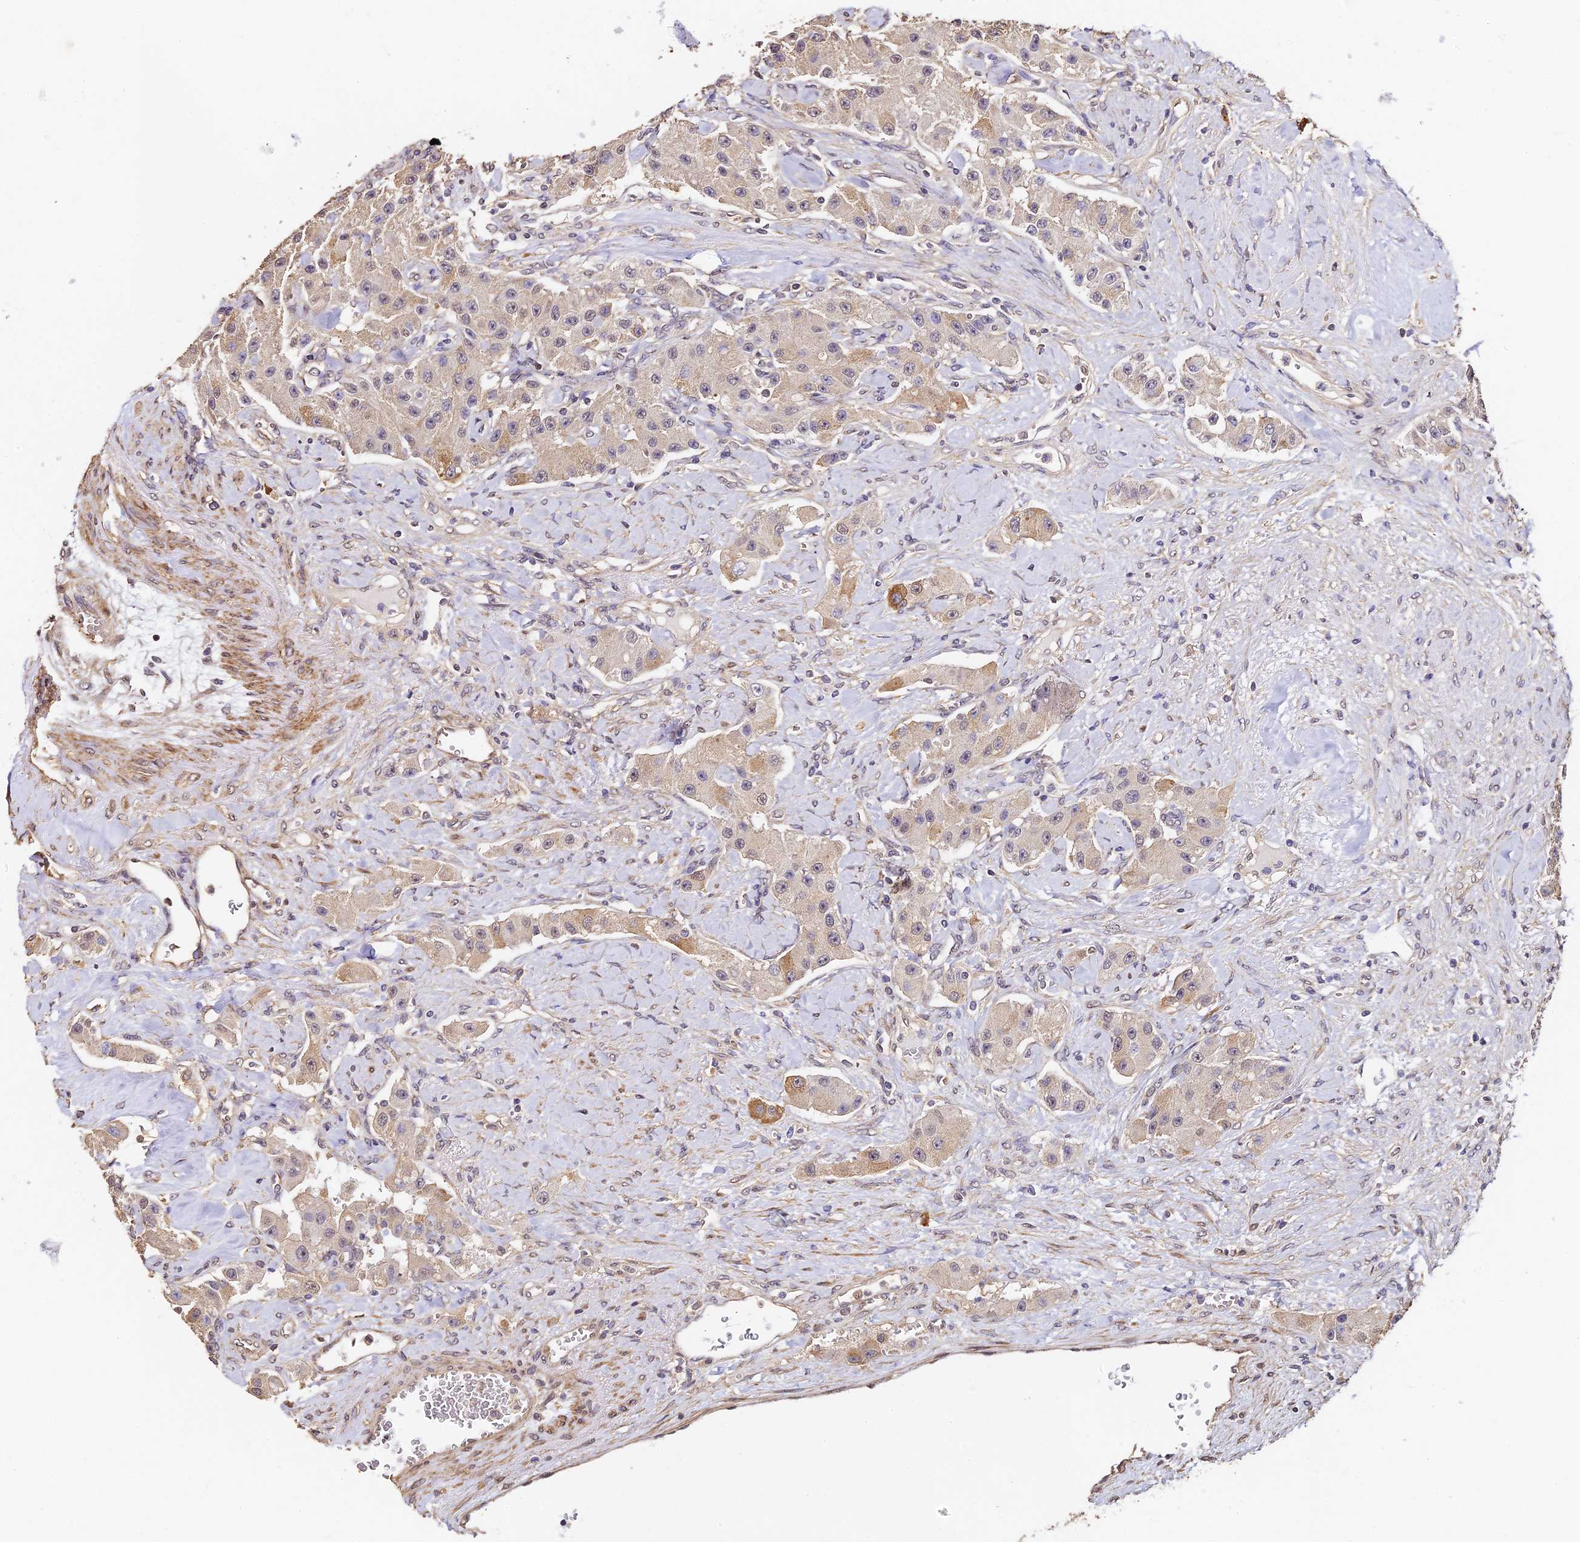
{"staining": {"intensity": "moderate", "quantity": "<25%", "location": "cytoplasmic/membranous"}, "tissue": "carcinoid", "cell_type": "Tumor cells", "image_type": "cancer", "snomed": [{"axis": "morphology", "description": "Carcinoid, malignant, NOS"}, {"axis": "topography", "description": "Pancreas"}], "caption": "Protein staining exhibits moderate cytoplasmic/membranous positivity in about <25% of tumor cells in malignant carcinoid.", "gene": "SLC11A1", "patient": {"sex": "male", "age": 41}}